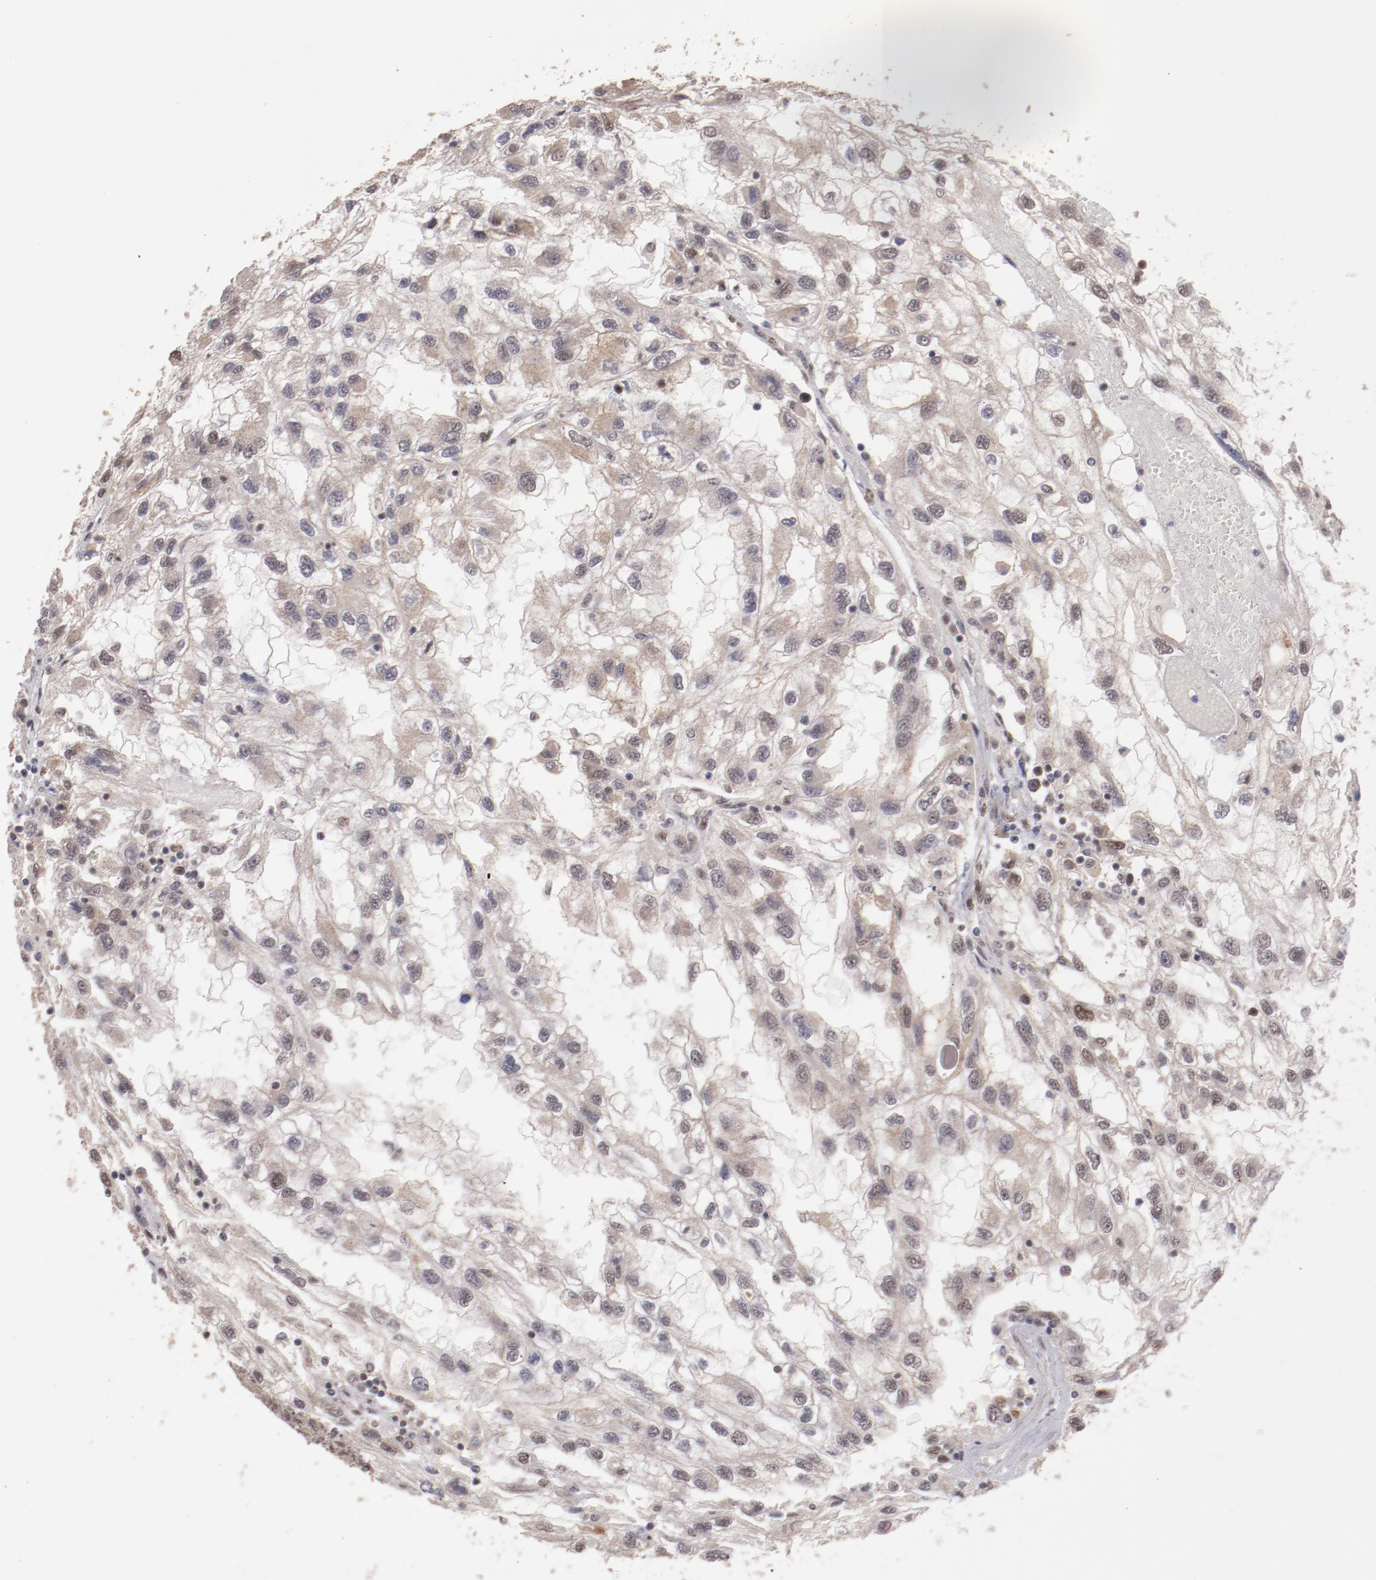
{"staining": {"intensity": "weak", "quantity": ">75%", "location": "cytoplasmic/membranous,nuclear"}, "tissue": "renal cancer", "cell_type": "Tumor cells", "image_type": "cancer", "snomed": [{"axis": "morphology", "description": "Normal tissue, NOS"}, {"axis": "morphology", "description": "Adenocarcinoma, NOS"}, {"axis": "topography", "description": "Kidney"}], "caption": "The micrograph reveals a brown stain indicating the presence of a protein in the cytoplasmic/membranous and nuclear of tumor cells in renal adenocarcinoma. The staining is performed using DAB (3,3'-diaminobenzidine) brown chromogen to label protein expression. The nuclei are counter-stained blue using hematoxylin.", "gene": "CLOCK", "patient": {"sex": "male", "age": 71}}